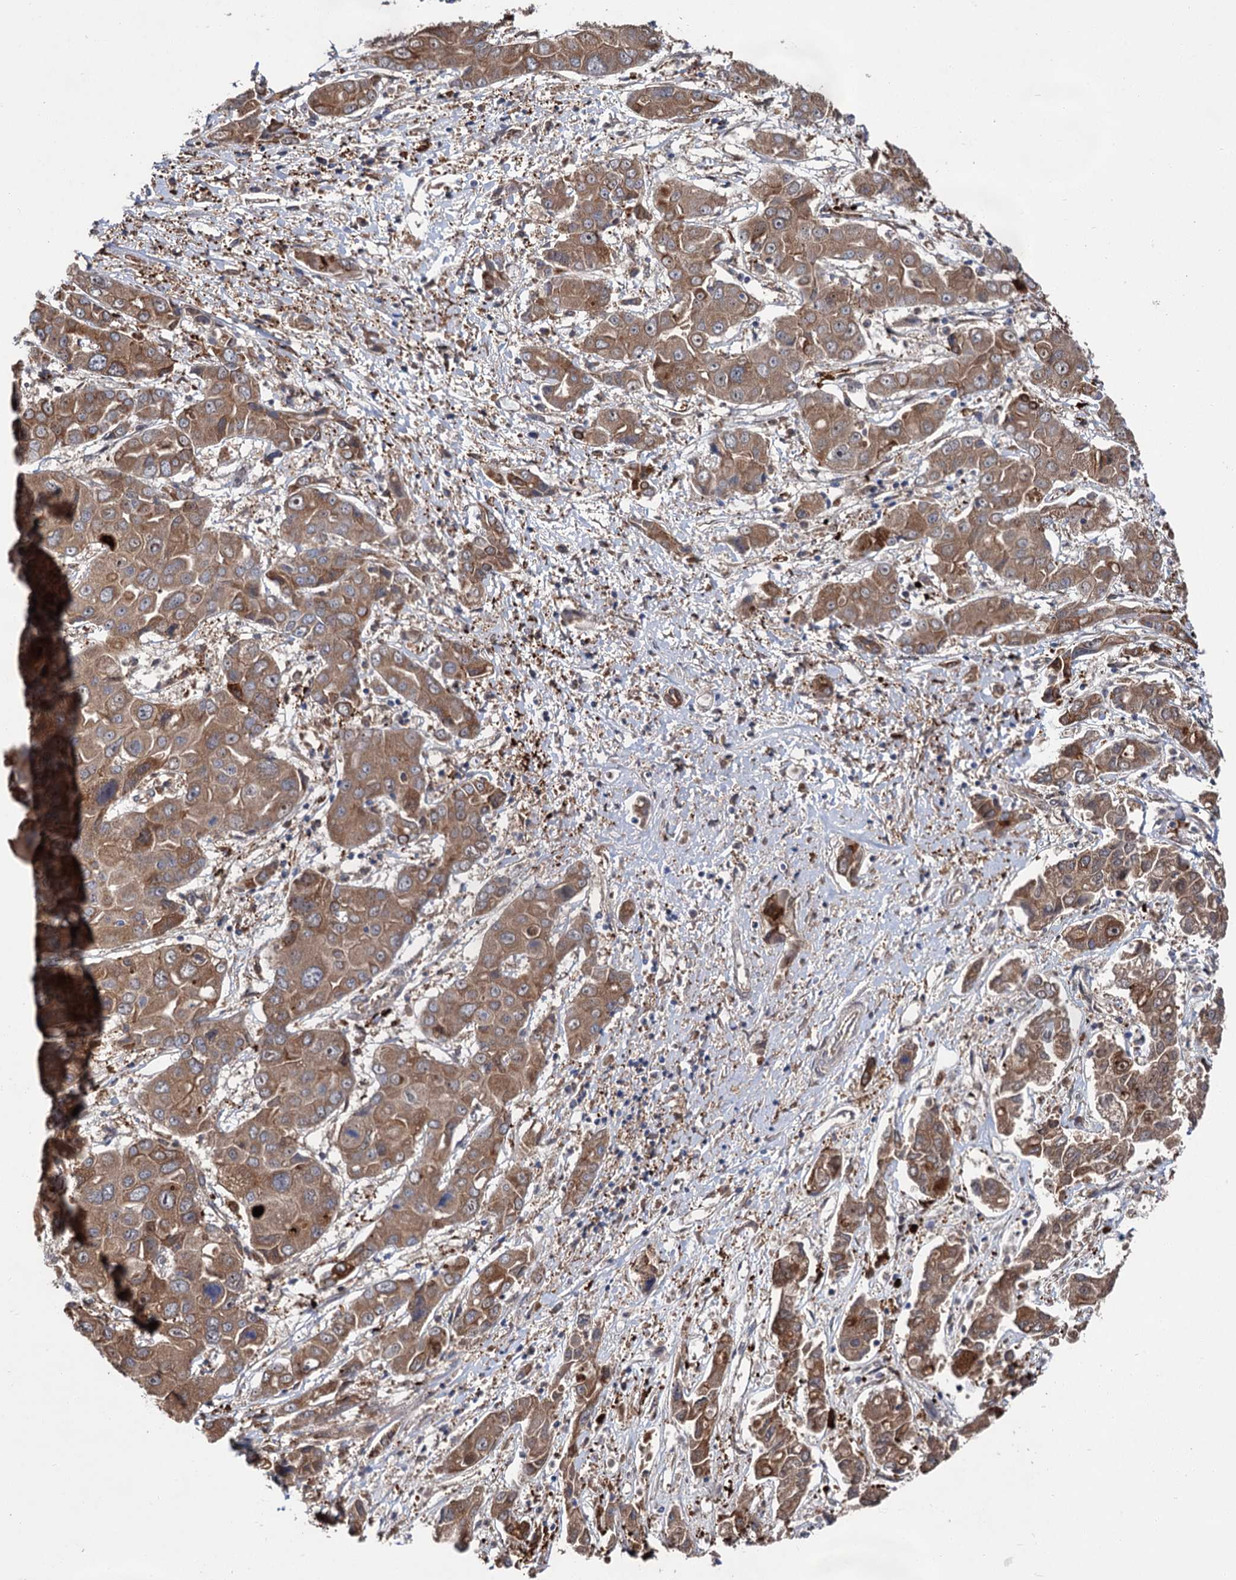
{"staining": {"intensity": "moderate", "quantity": ">75%", "location": "cytoplasmic/membranous"}, "tissue": "liver cancer", "cell_type": "Tumor cells", "image_type": "cancer", "snomed": [{"axis": "morphology", "description": "Cholangiocarcinoma"}, {"axis": "topography", "description": "Liver"}], "caption": "IHC micrograph of neoplastic tissue: human cholangiocarcinoma (liver) stained using IHC reveals medium levels of moderate protein expression localized specifically in the cytoplasmic/membranous of tumor cells, appearing as a cytoplasmic/membranous brown color.", "gene": "NAA25", "patient": {"sex": "male", "age": 67}}